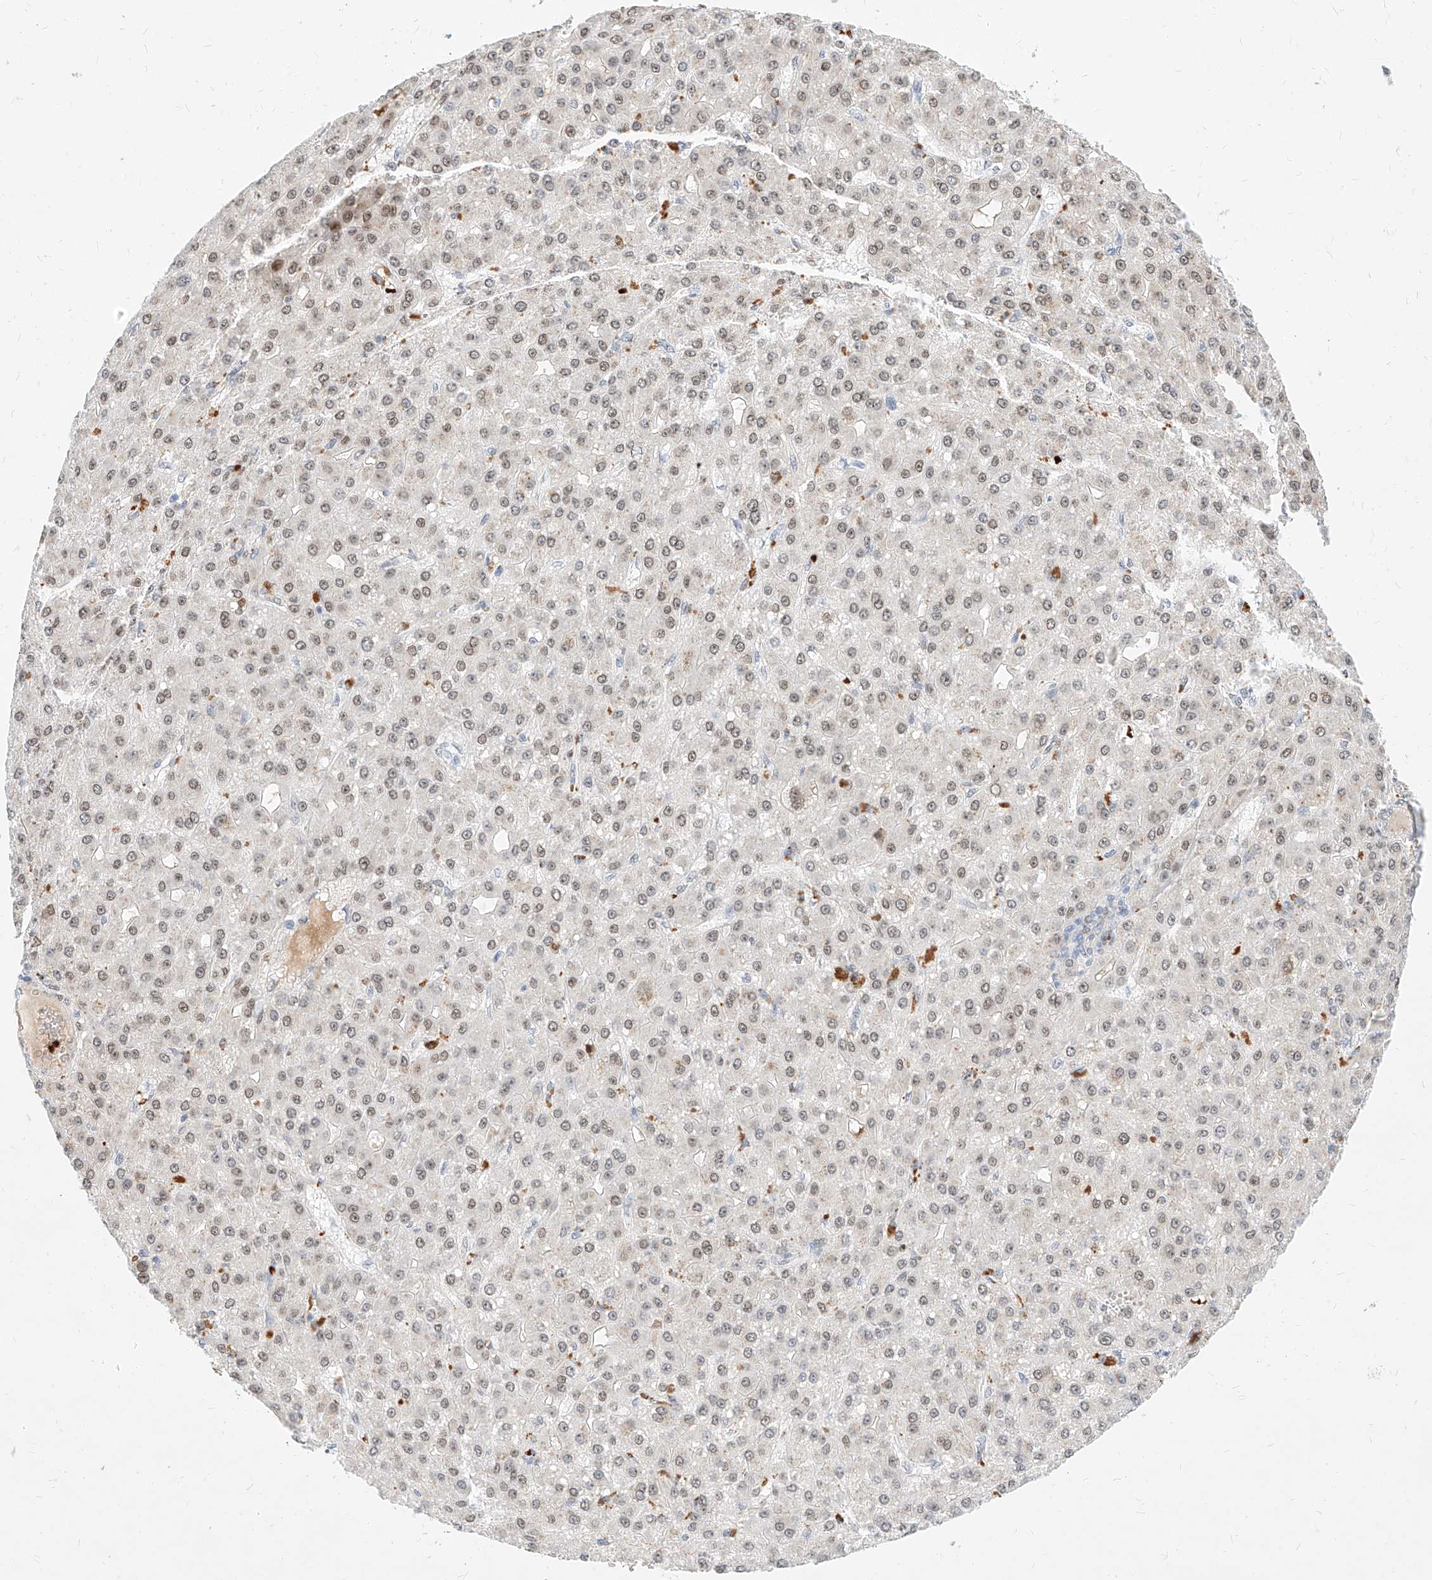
{"staining": {"intensity": "weak", "quantity": ">75%", "location": "nuclear"}, "tissue": "liver cancer", "cell_type": "Tumor cells", "image_type": "cancer", "snomed": [{"axis": "morphology", "description": "Carcinoma, Hepatocellular, NOS"}, {"axis": "topography", "description": "Liver"}], "caption": "A micrograph of human hepatocellular carcinoma (liver) stained for a protein displays weak nuclear brown staining in tumor cells. The protein of interest is stained brown, and the nuclei are stained in blue (DAB (3,3'-diaminobenzidine) IHC with brightfield microscopy, high magnification).", "gene": "CBX8", "patient": {"sex": "male", "age": 67}}